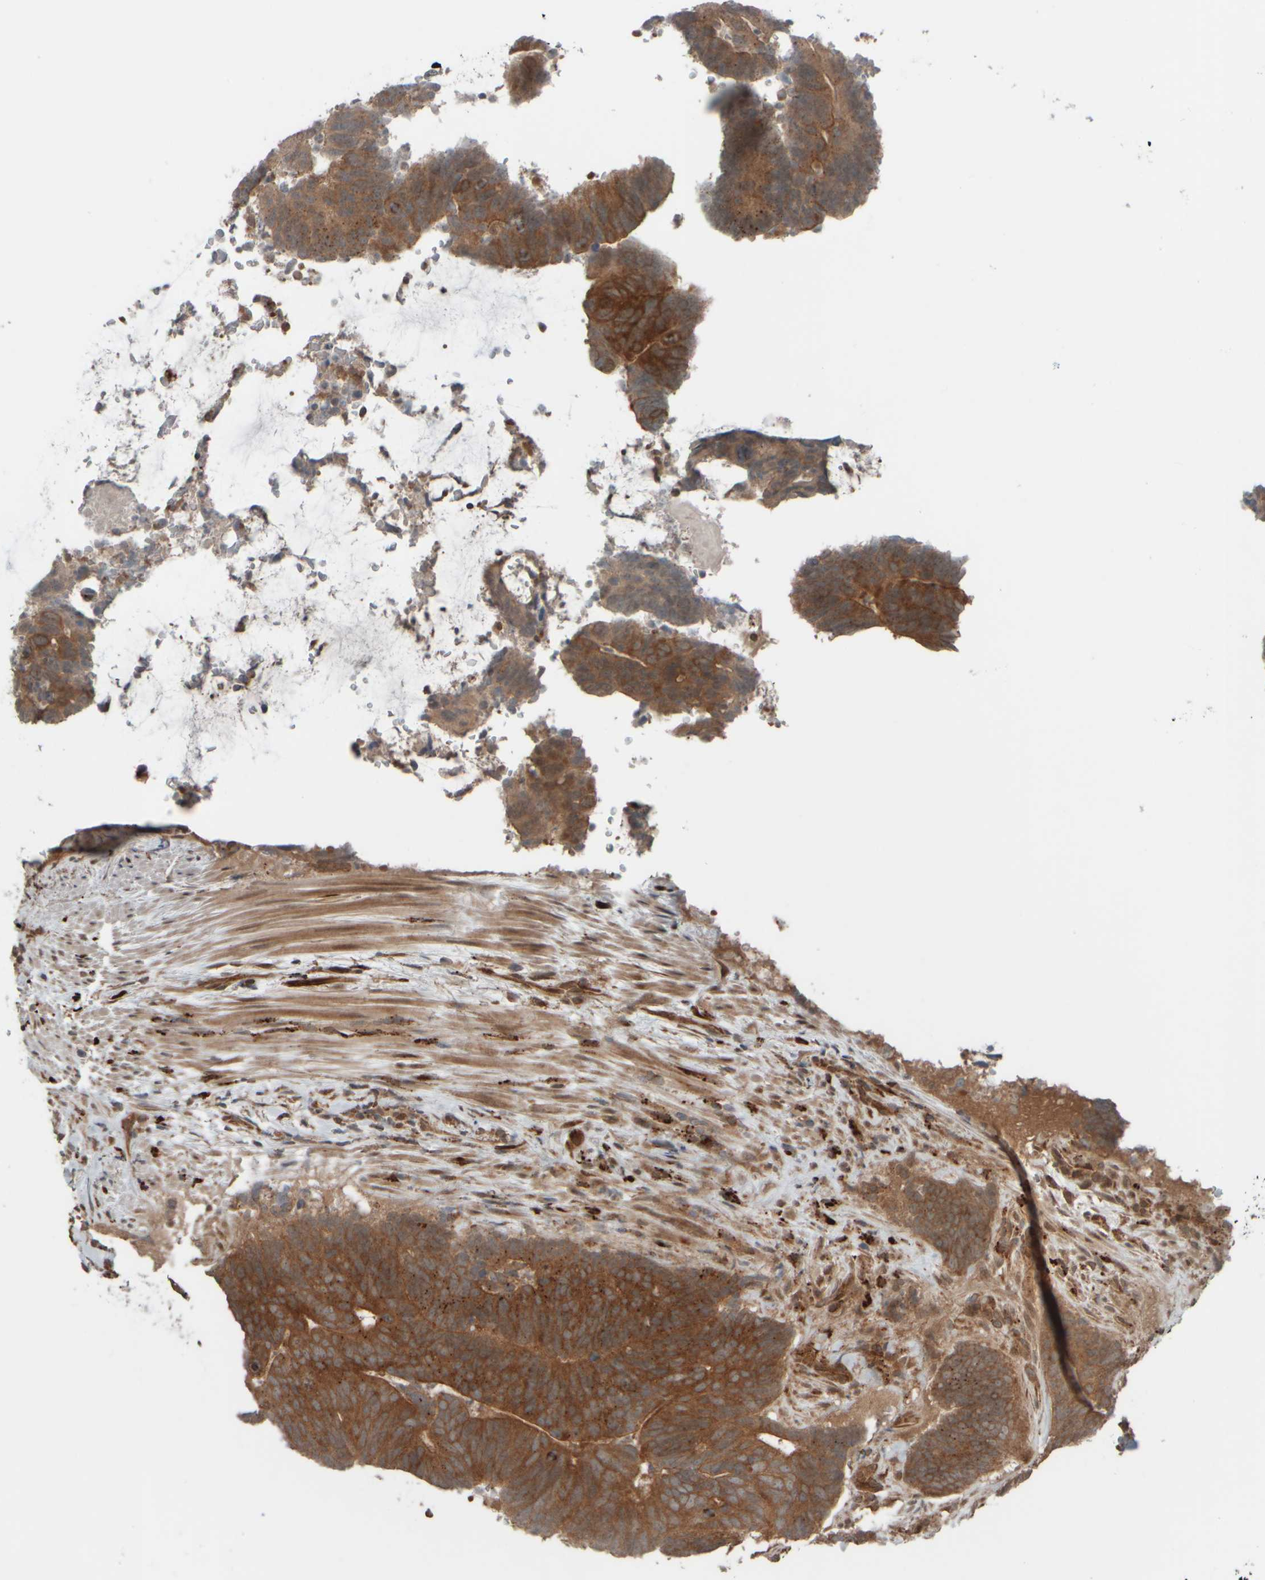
{"staining": {"intensity": "moderate", "quantity": ">75%", "location": "cytoplasmic/membranous"}, "tissue": "colorectal cancer", "cell_type": "Tumor cells", "image_type": "cancer", "snomed": [{"axis": "morphology", "description": "Adenocarcinoma, NOS"}, {"axis": "topography", "description": "Colon"}], "caption": "An image showing moderate cytoplasmic/membranous positivity in approximately >75% of tumor cells in colorectal cancer (adenocarcinoma), as visualized by brown immunohistochemical staining.", "gene": "GIGYF1", "patient": {"sex": "male", "age": 56}}